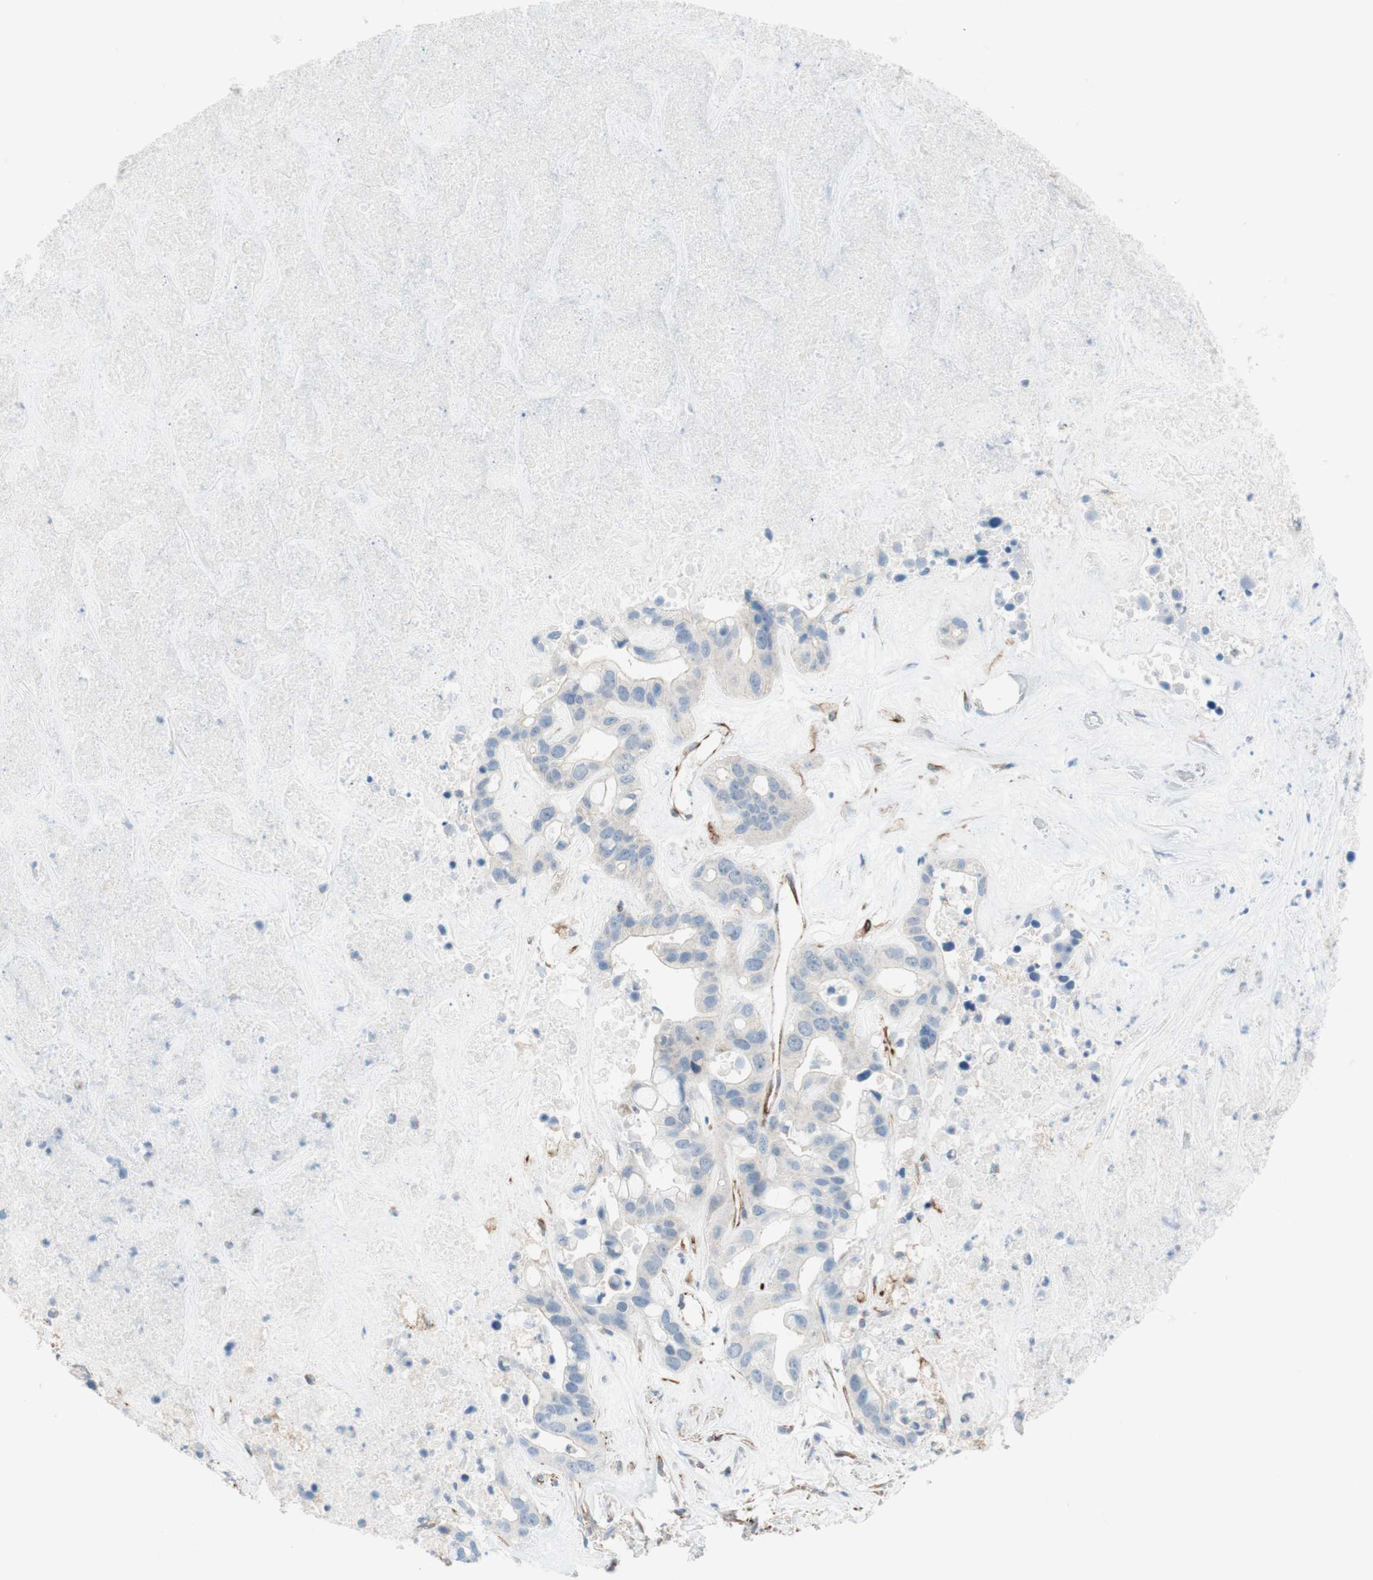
{"staining": {"intensity": "negative", "quantity": "none", "location": "none"}, "tissue": "liver cancer", "cell_type": "Tumor cells", "image_type": "cancer", "snomed": [{"axis": "morphology", "description": "Cholangiocarcinoma"}, {"axis": "topography", "description": "Liver"}], "caption": "Histopathology image shows no protein positivity in tumor cells of liver cancer (cholangiocarcinoma) tissue. (Brightfield microscopy of DAB (3,3'-diaminobenzidine) immunohistochemistry (IHC) at high magnification).", "gene": "POU2AF1", "patient": {"sex": "female", "age": 65}}